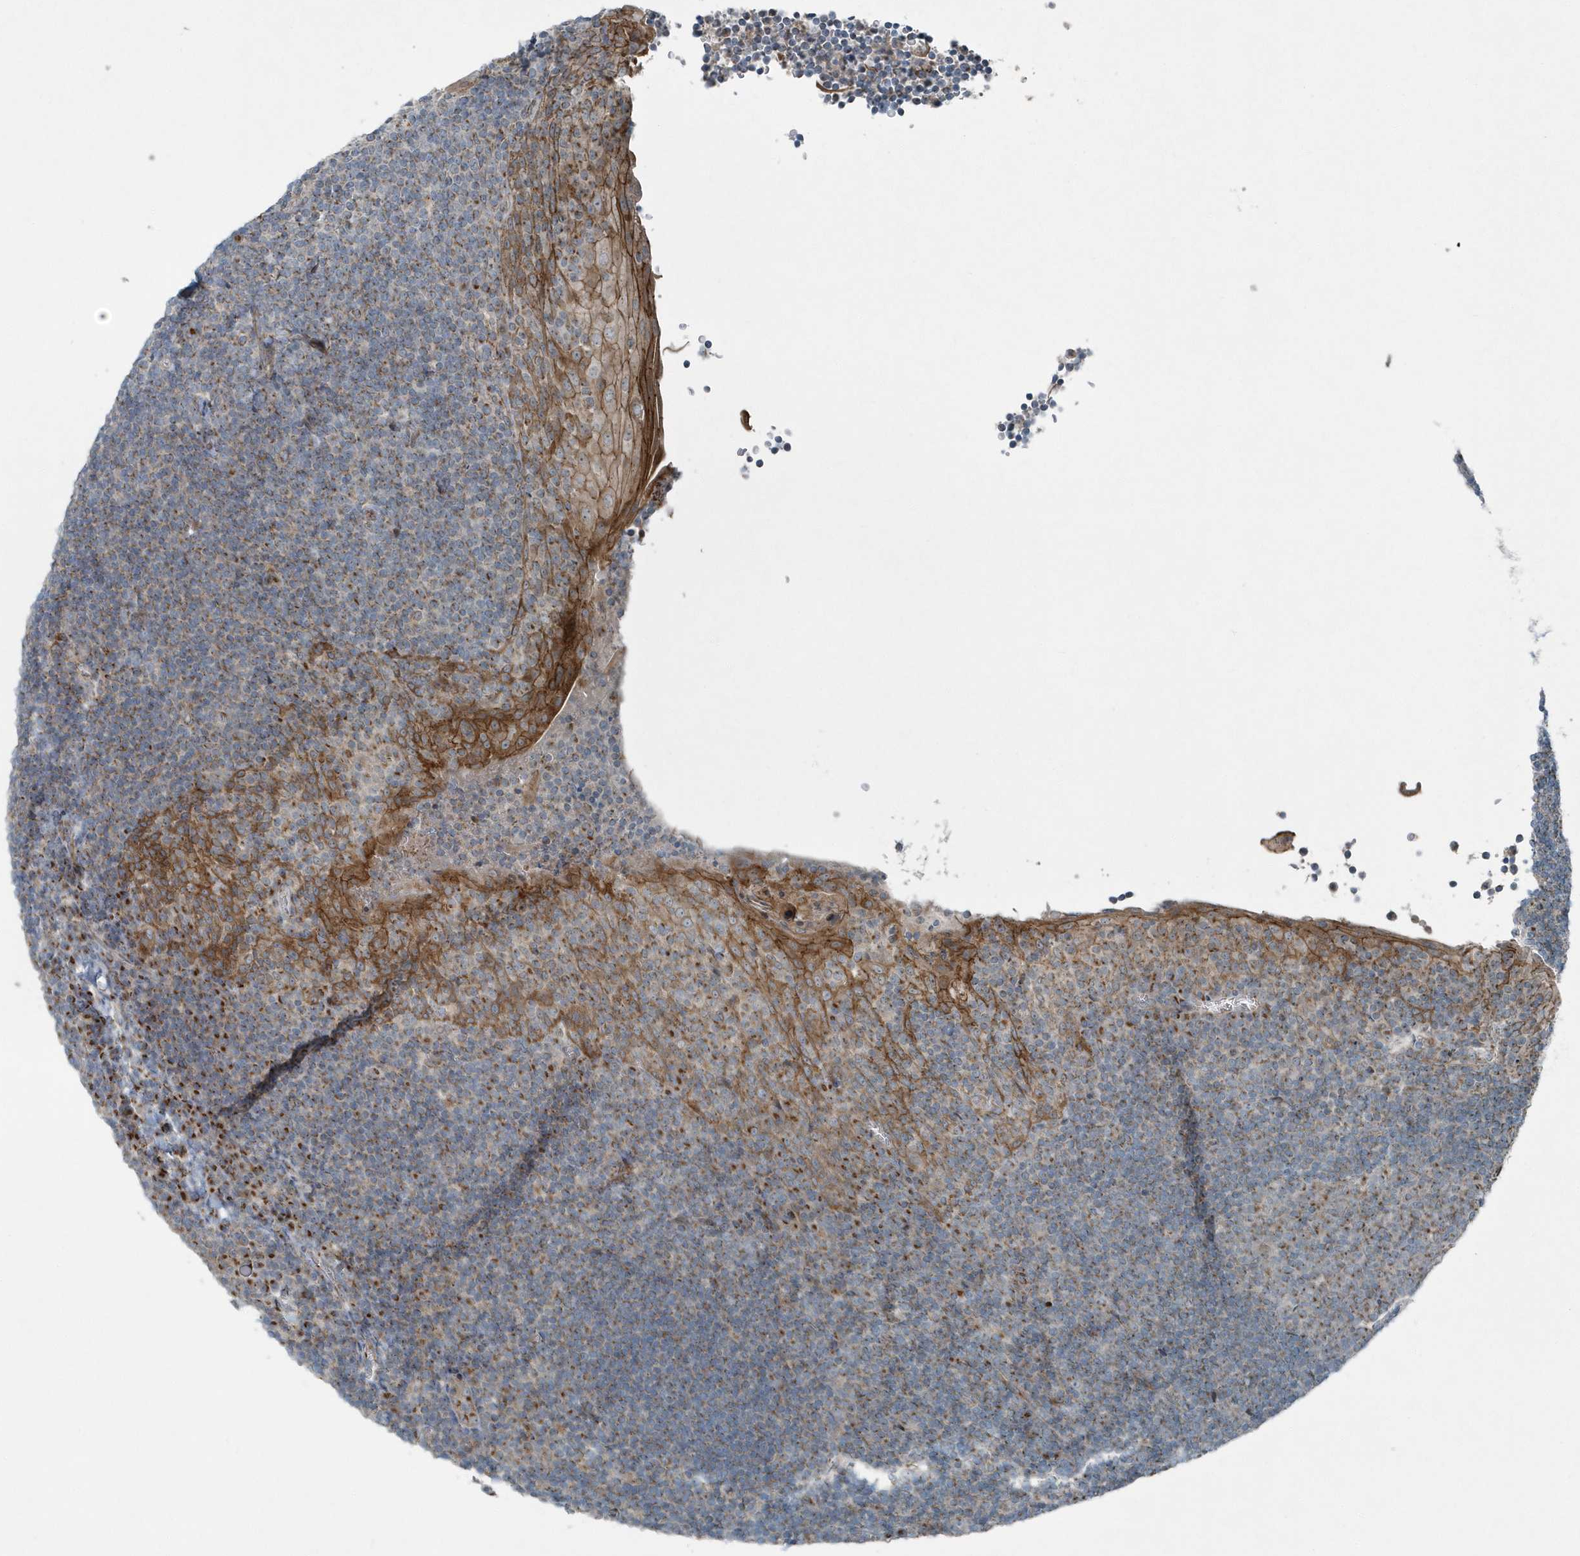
{"staining": {"intensity": "moderate", "quantity": "<25%", "location": "cytoplasmic/membranous"}, "tissue": "tonsil", "cell_type": "Germinal center cells", "image_type": "normal", "snomed": [{"axis": "morphology", "description": "Normal tissue, NOS"}, {"axis": "topography", "description": "Tonsil"}], "caption": "High-magnification brightfield microscopy of benign tonsil stained with DAB (brown) and counterstained with hematoxylin (blue). germinal center cells exhibit moderate cytoplasmic/membranous staining is identified in approximately<25% of cells. (DAB IHC, brown staining for protein, blue staining for nuclei).", "gene": "GCC2", "patient": {"sex": "male", "age": 37}}